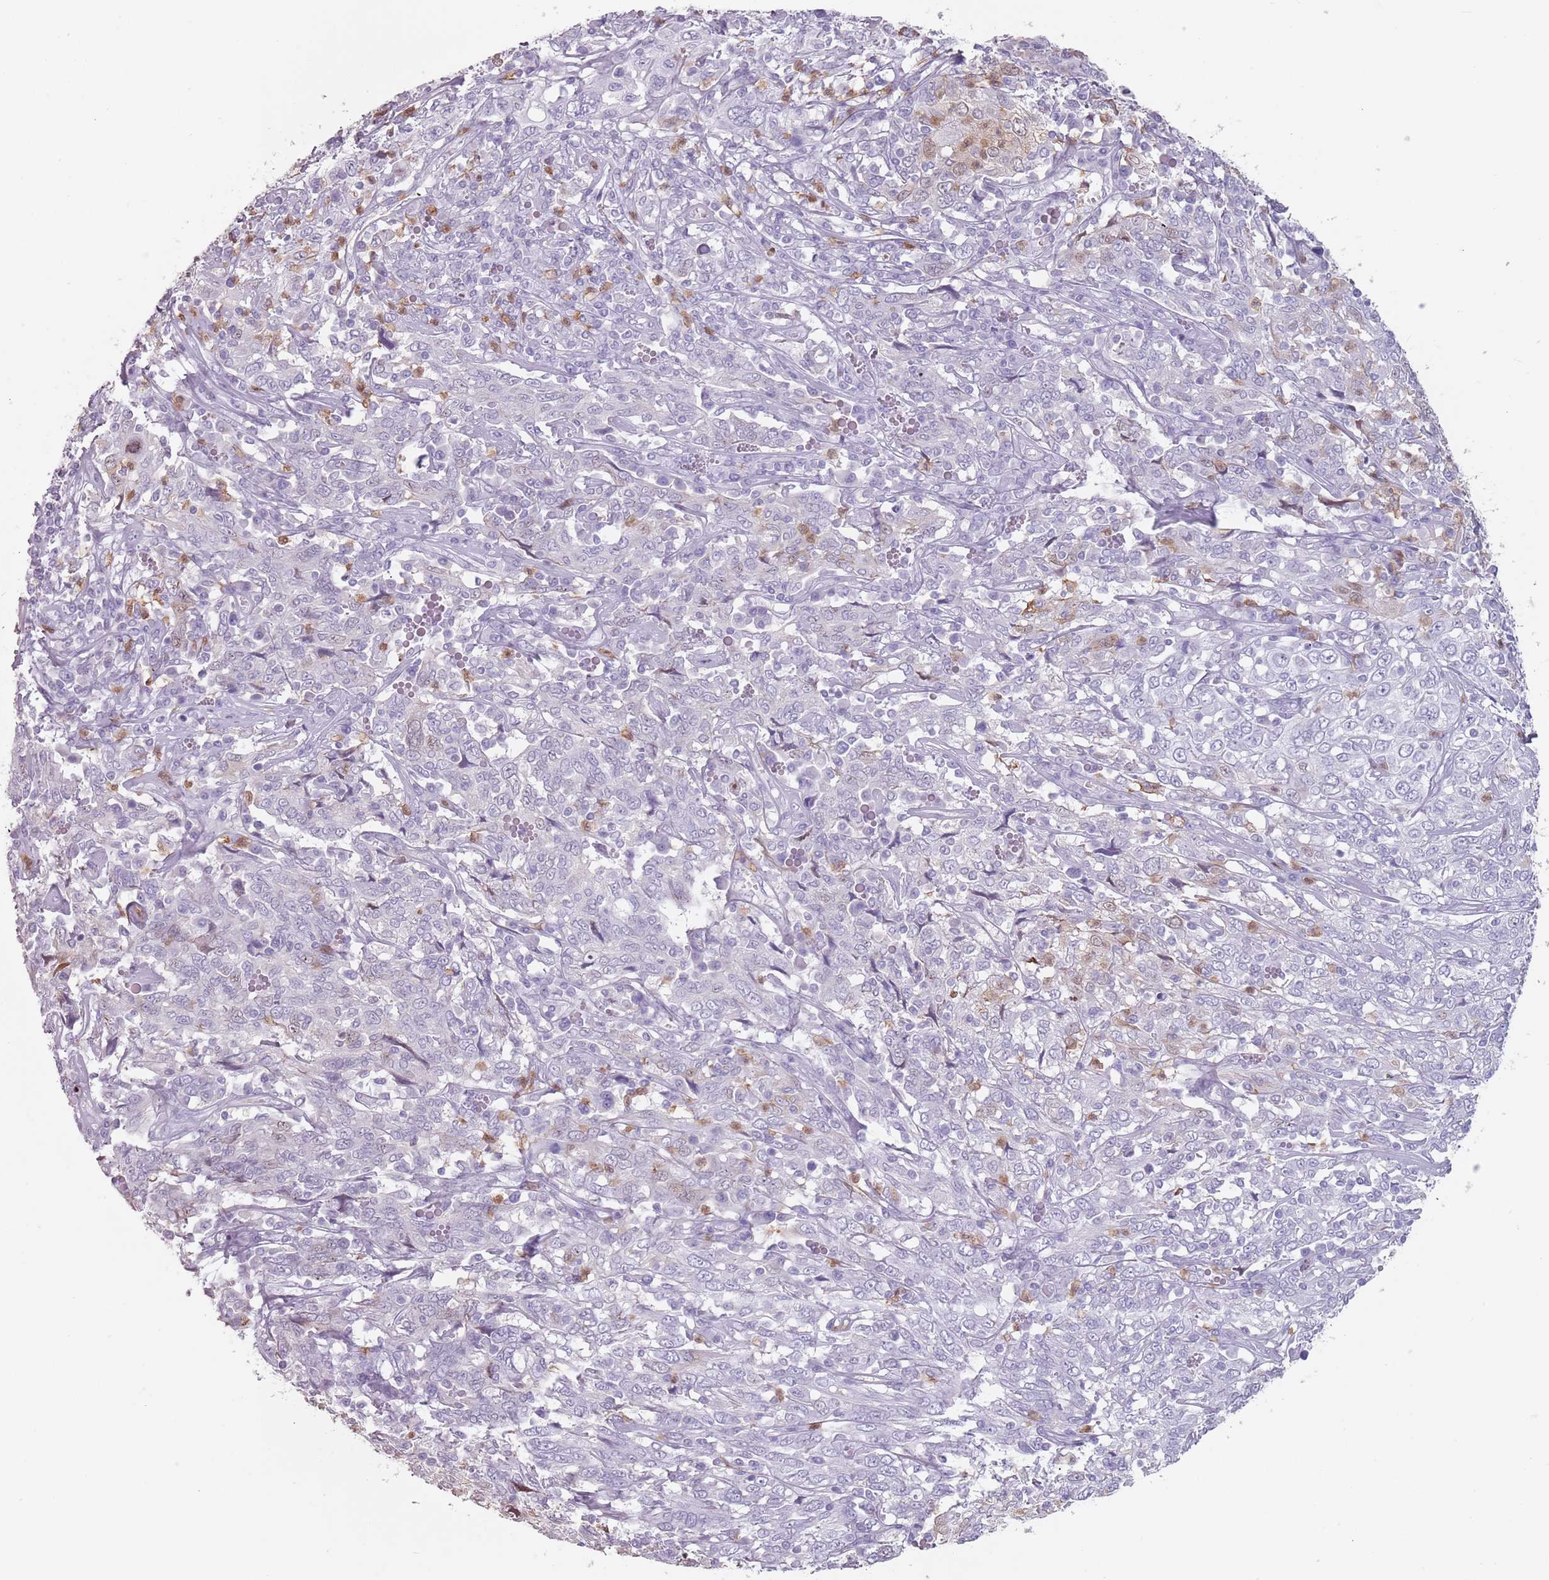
{"staining": {"intensity": "negative", "quantity": "none", "location": "none"}, "tissue": "cervical cancer", "cell_type": "Tumor cells", "image_type": "cancer", "snomed": [{"axis": "morphology", "description": "Squamous cell carcinoma, NOS"}, {"axis": "topography", "description": "Cervix"}], "caption": "There is no significant positivity in tumor cells of cervical squamous cell carcinoma. (DAB (3,3'-diaminobenzidine) immunohistochemistry (IHC) with hematoxylin counter stain).", "gene": "ZNF584", "patient": {"sex": "female", "age": 46}}